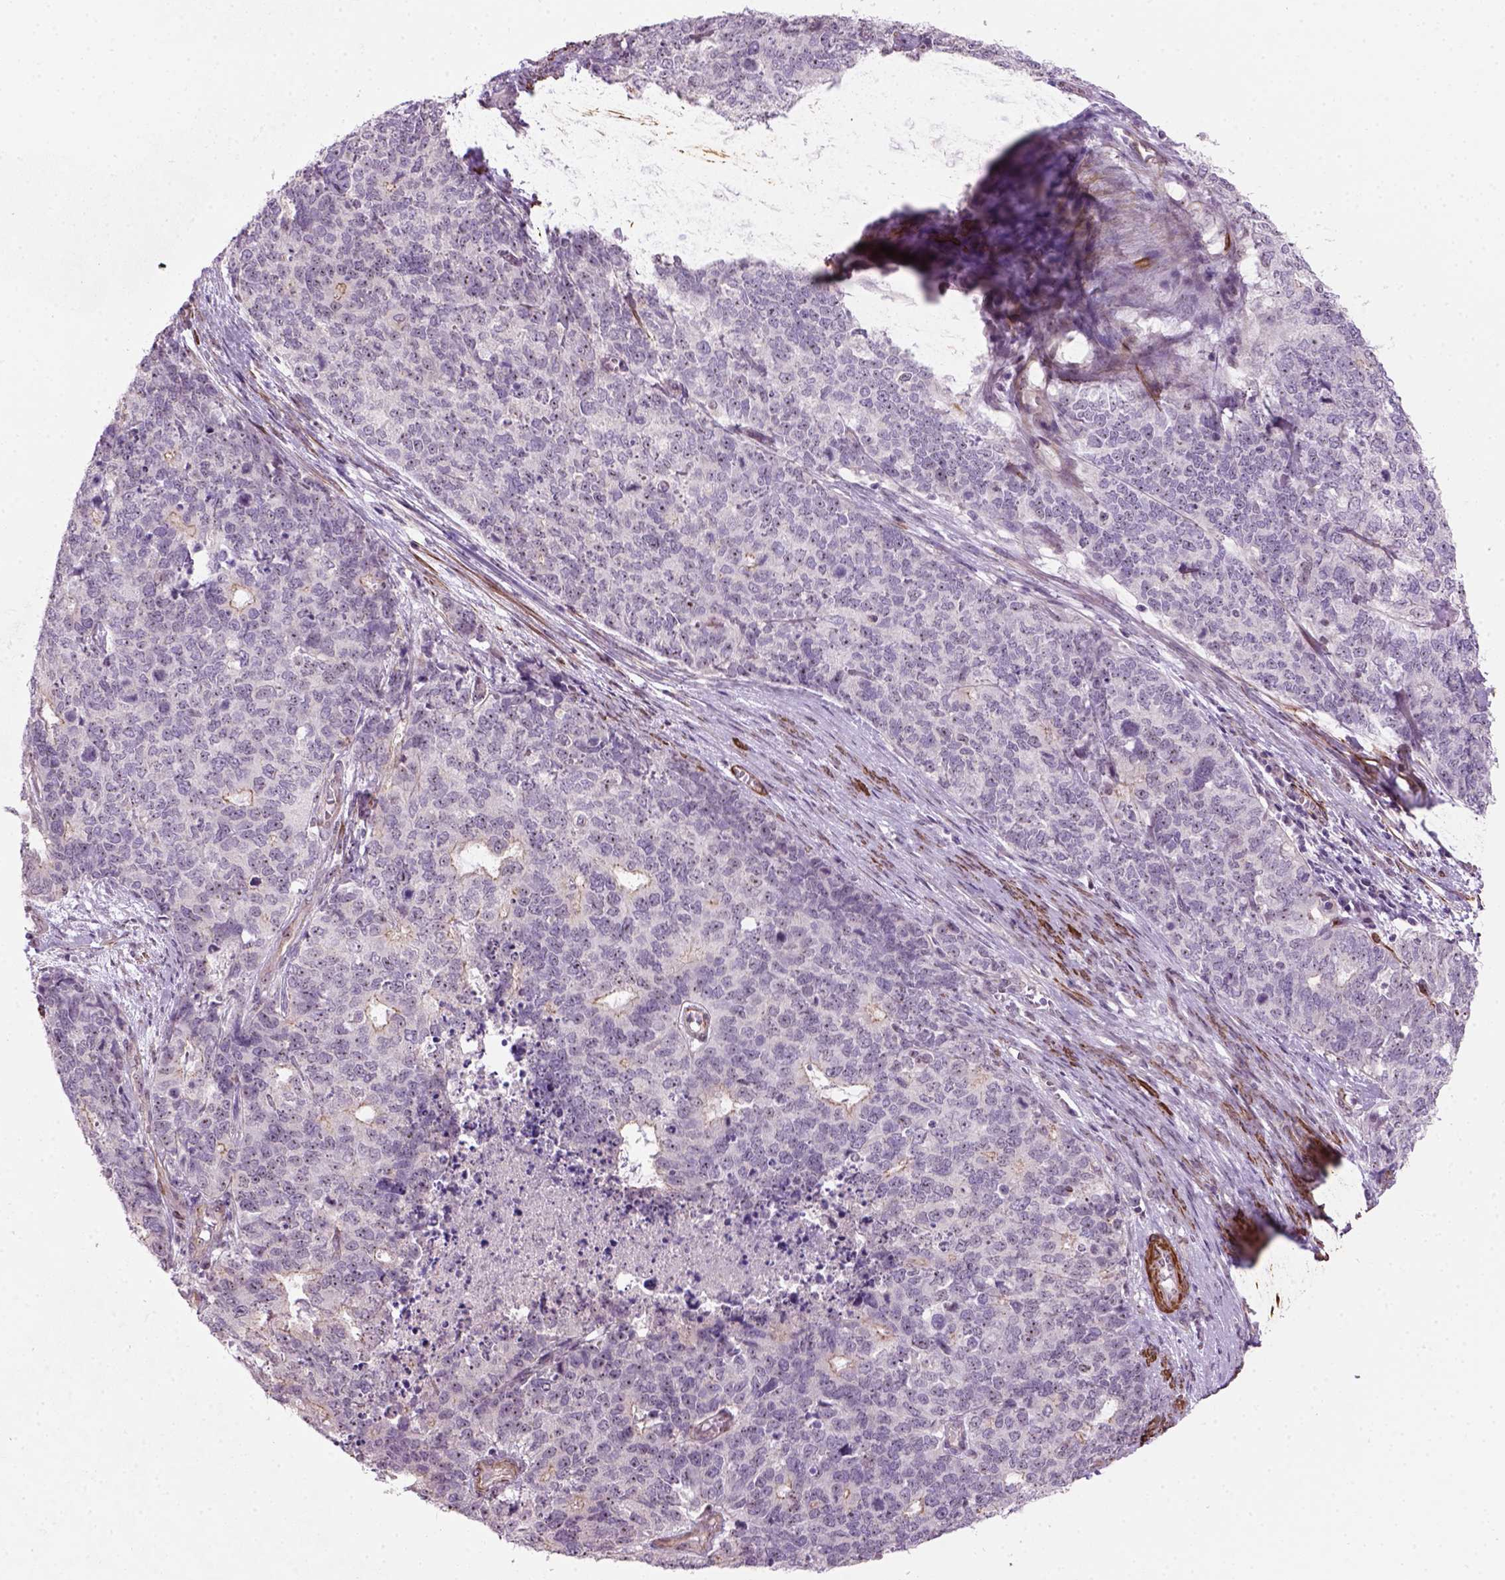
{"staining": {"intensity": "moderate", "quantity": ">75%", "location": "nuclear"}, "tissue": "cervical cancer", "cell_type": "Tumor cells", "image_type": "cancer", "snomed": [{"axis": "morphology", "description": "Squamous cell carcinoma, NOS"}, {"axis": "topography", "description": "Cervix"}], "caption": "IHC photomicrograph of cervical cancer stained for a protein (brown), which reveals medium levels of moderate nuclear positivity in approximately >75% of tumor cells.", "gene": "RRS1", "patient": {"sex": "female", "age": 63}}